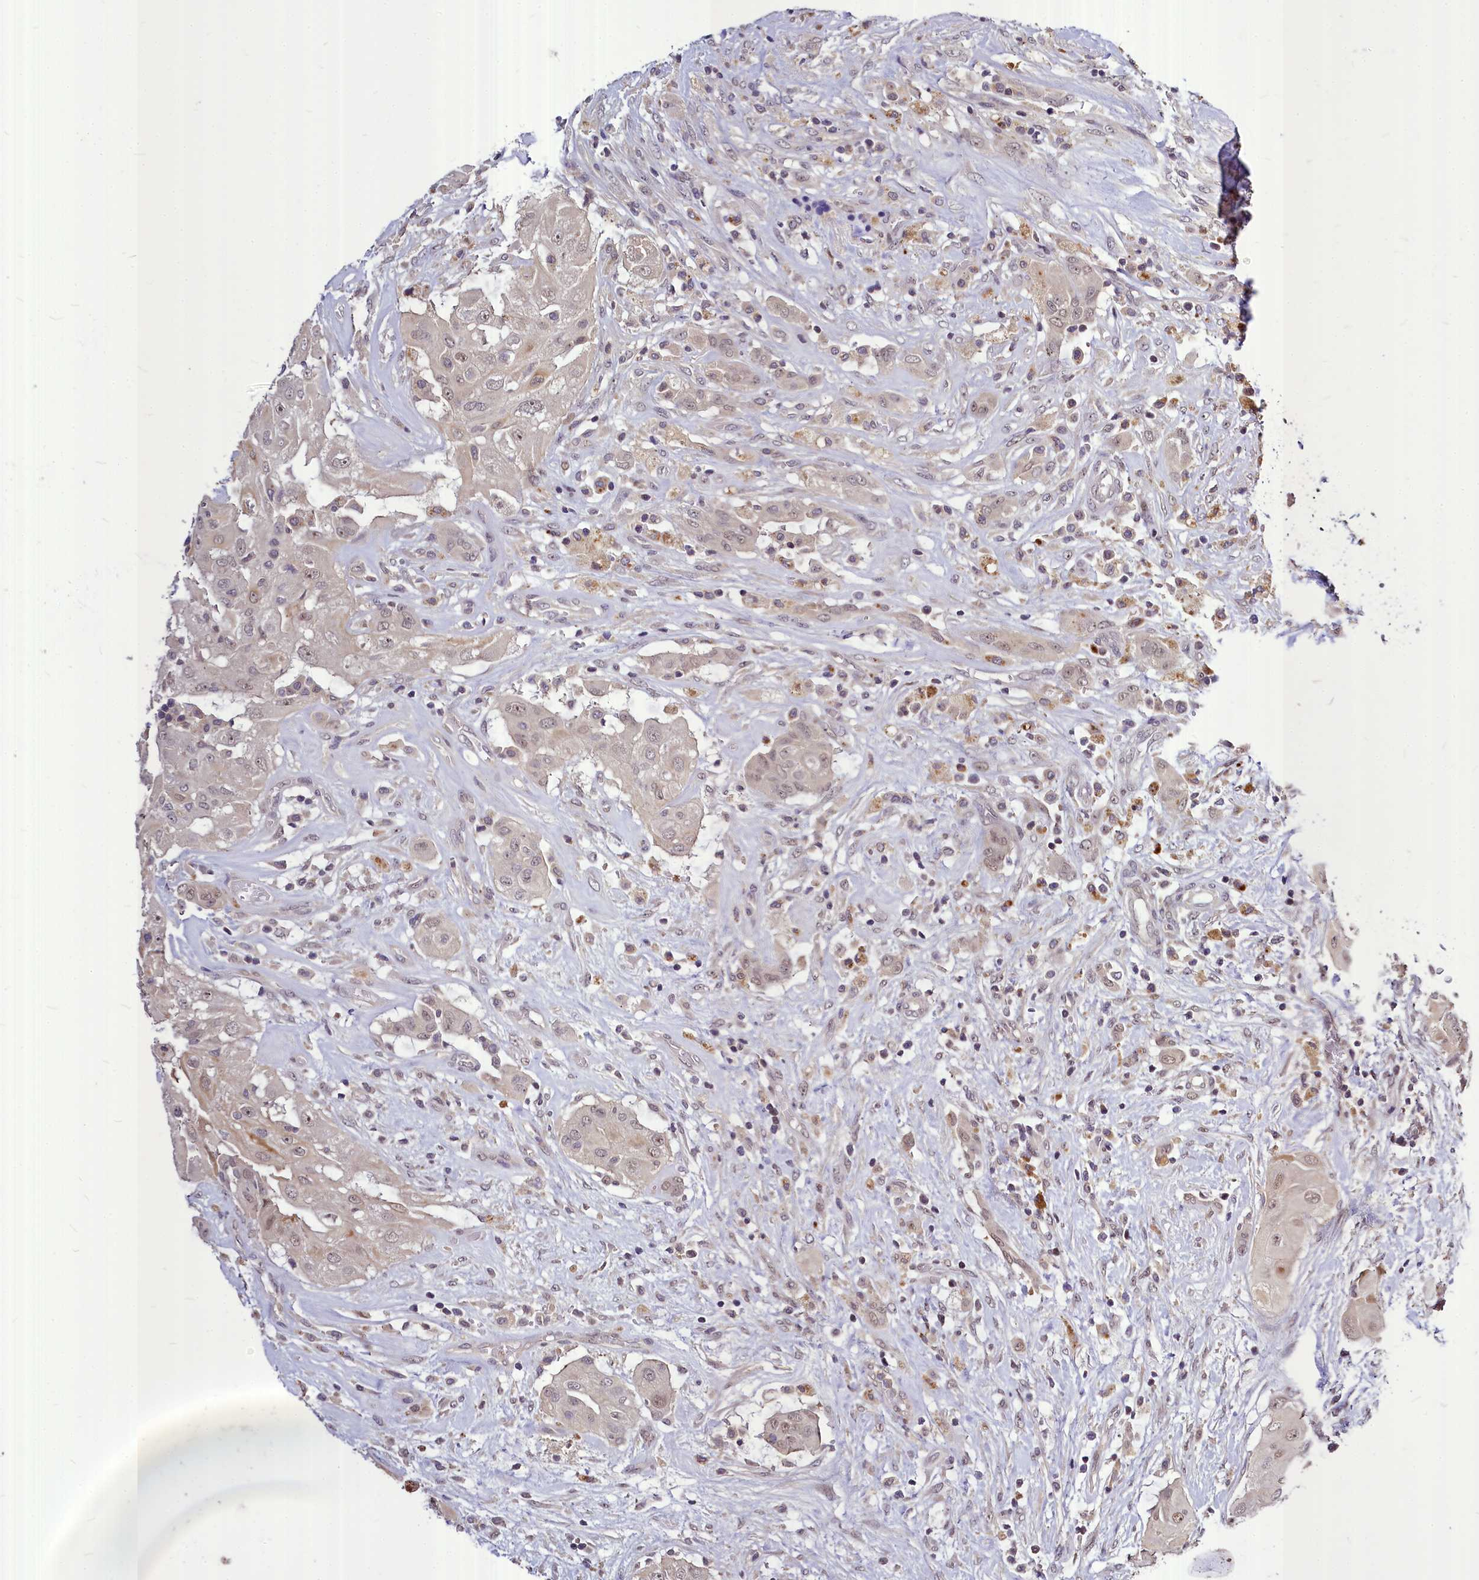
{"staining": {"intensity": "weak", "quantity": "25%-75%", "location": "nuclear"}, "tissue": "thyroid cancer", "cell_type": "Tumor cells", "image_type": "cancer", "snomed": [{"axis": "morphology", "description": "Papillary adenocarcinoma, NOS"}, {"axis": "topography", "description": "Thyroid gland"}], "caption": "There is low levels of weak nuclear positivity in tumor cells of papillary adenocarcinoma (thyroid), as demonstrated by immunohistochemical staining (brown color).", "gene": "MAML2", "patient": {"sex": "female", "age": 59}}